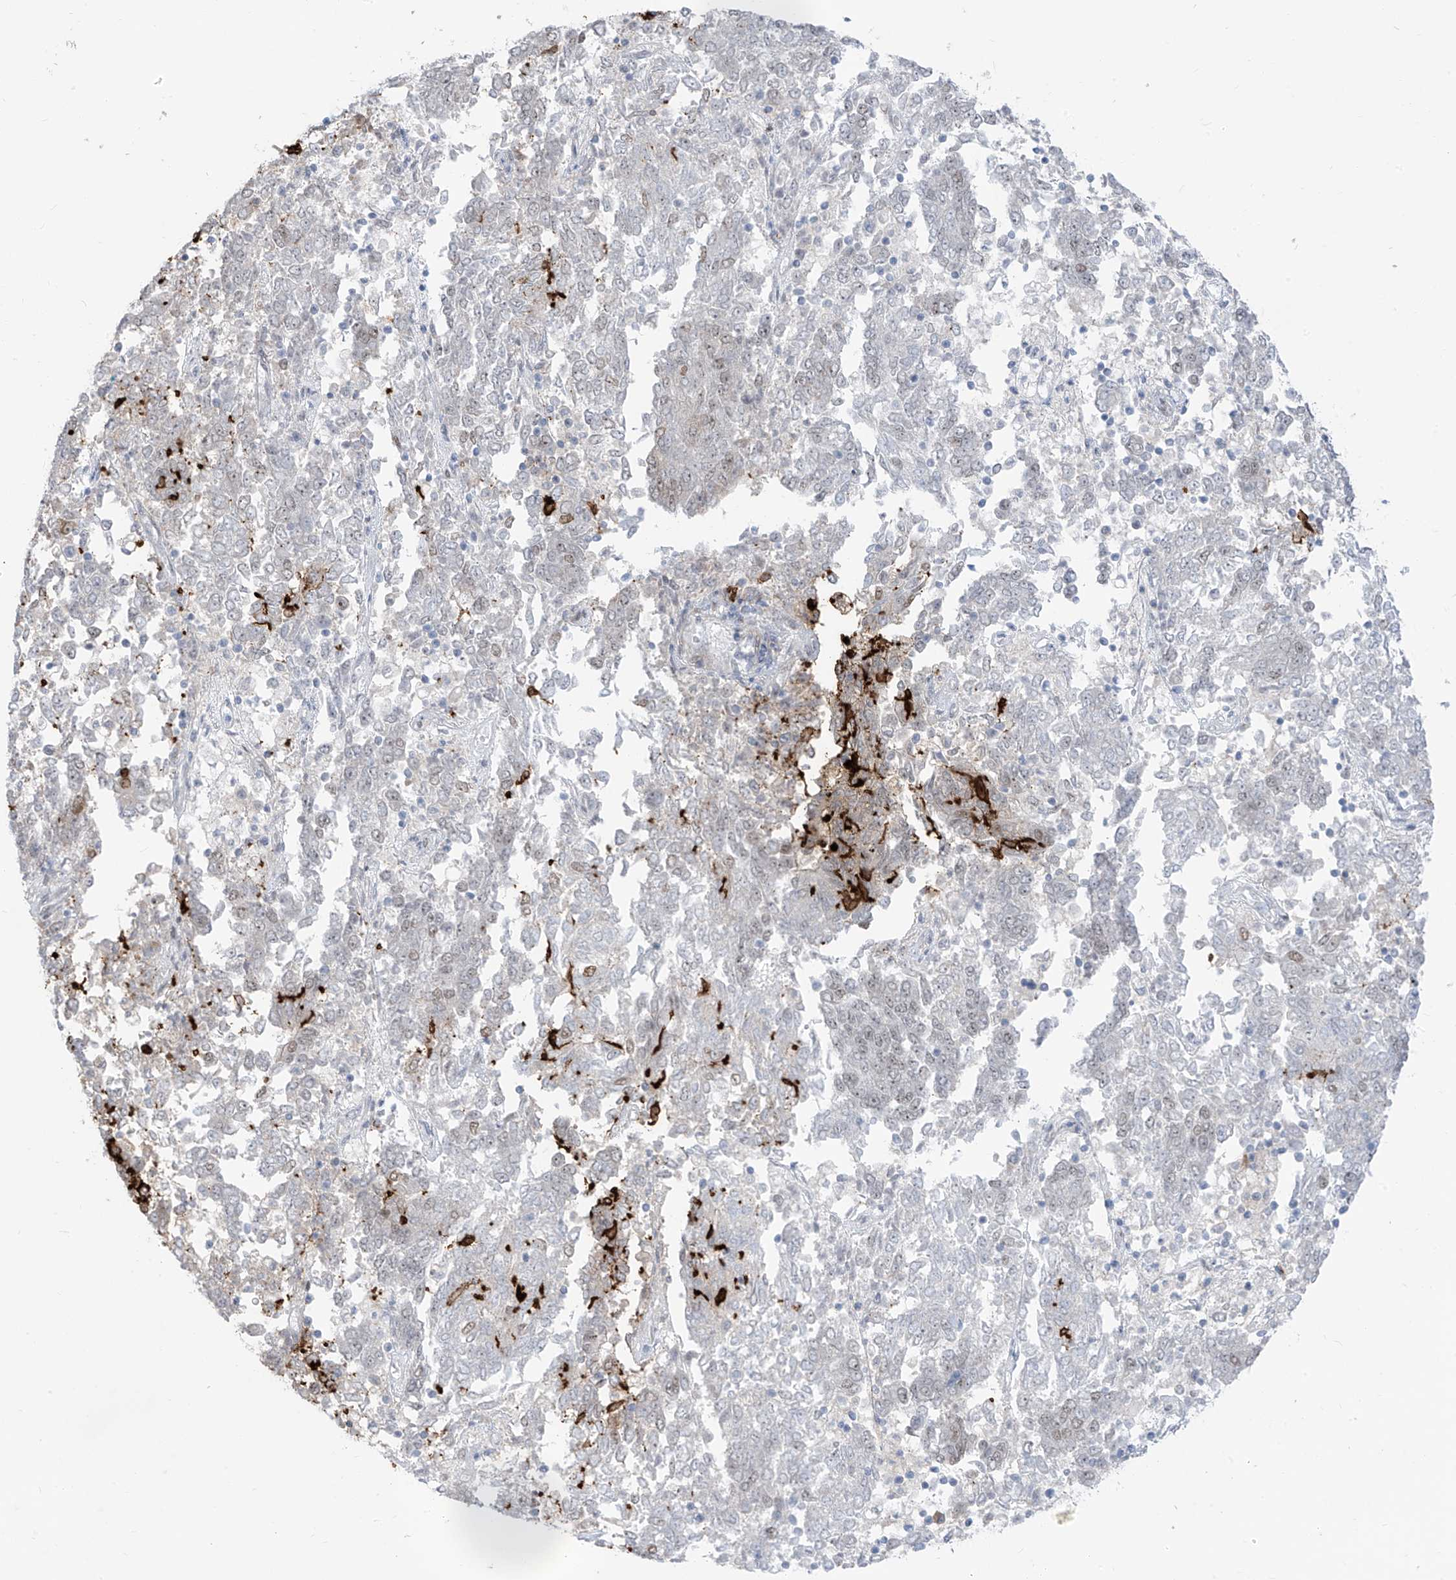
{"staining": {"intensity": "negative", "quantity": "none", "location": "none"}, "tissue": "endometrial cancer", "cell_type": "Tumor cells", "image_type": "cancer", "snomed": [{"axis": "morphology", "description": "Adenocarcinoma, NOS"}, {"axis": "topography", "description": "Endometrium"}], "caption": "An immunohistochemistry photomicrograph of endometrial cancer (adenocarcinoma) is shown. There is no staining in tumor cells of endometrial cancer (adenocarcinoma).", "gene": "LIN9", "patient": {"sex": "female", "age": 80}}